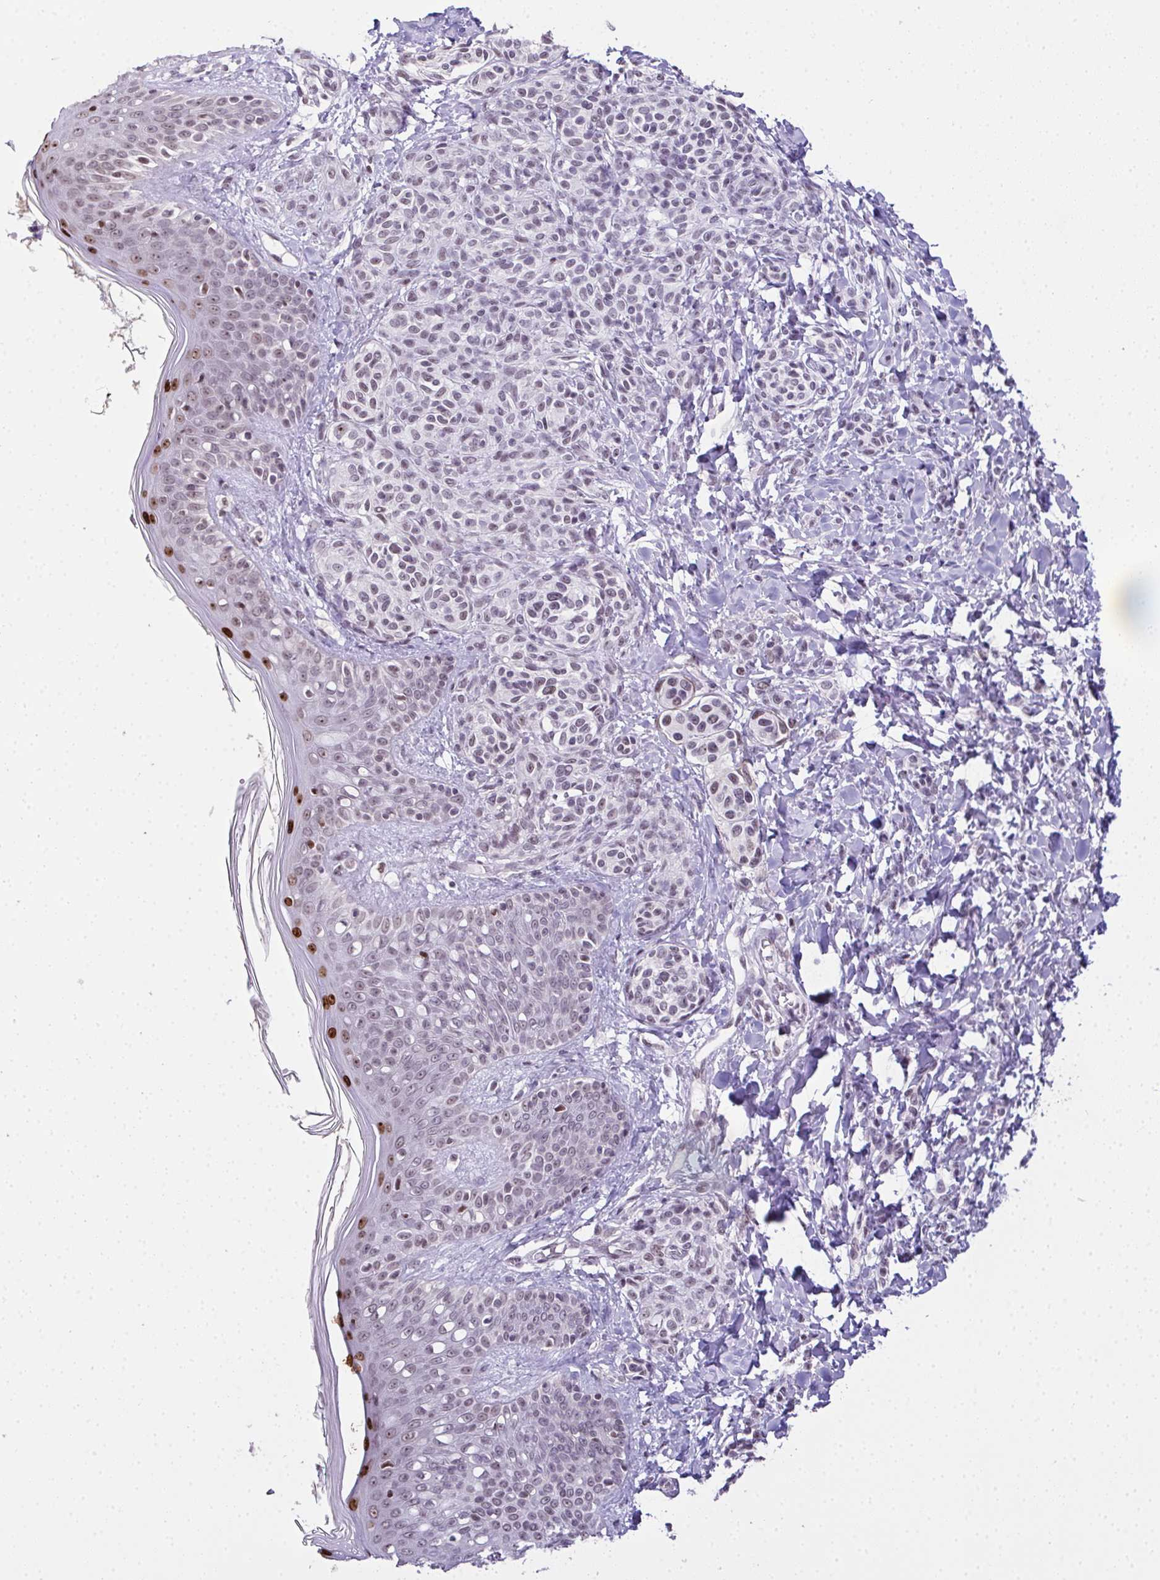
{"staining": {"intensity": "negative", "quantity": "none", "location": "none"}, "tissue": "skin", "cell_type": "Fibroblasts", "image_type": "normal", "snomed": [{"axis": "morphology", "description": "Normal tissue, NOS"}, {"axis": "topography", "description": "Skin"}], "caption": "Immunohistochemistry (IHC) histopathology image of normal skin: human skin stained with DAB shows no significant protein expression in fibroblasts.", "gene": "ZNF800", "patient": {"sex": "male", "age": 16}}